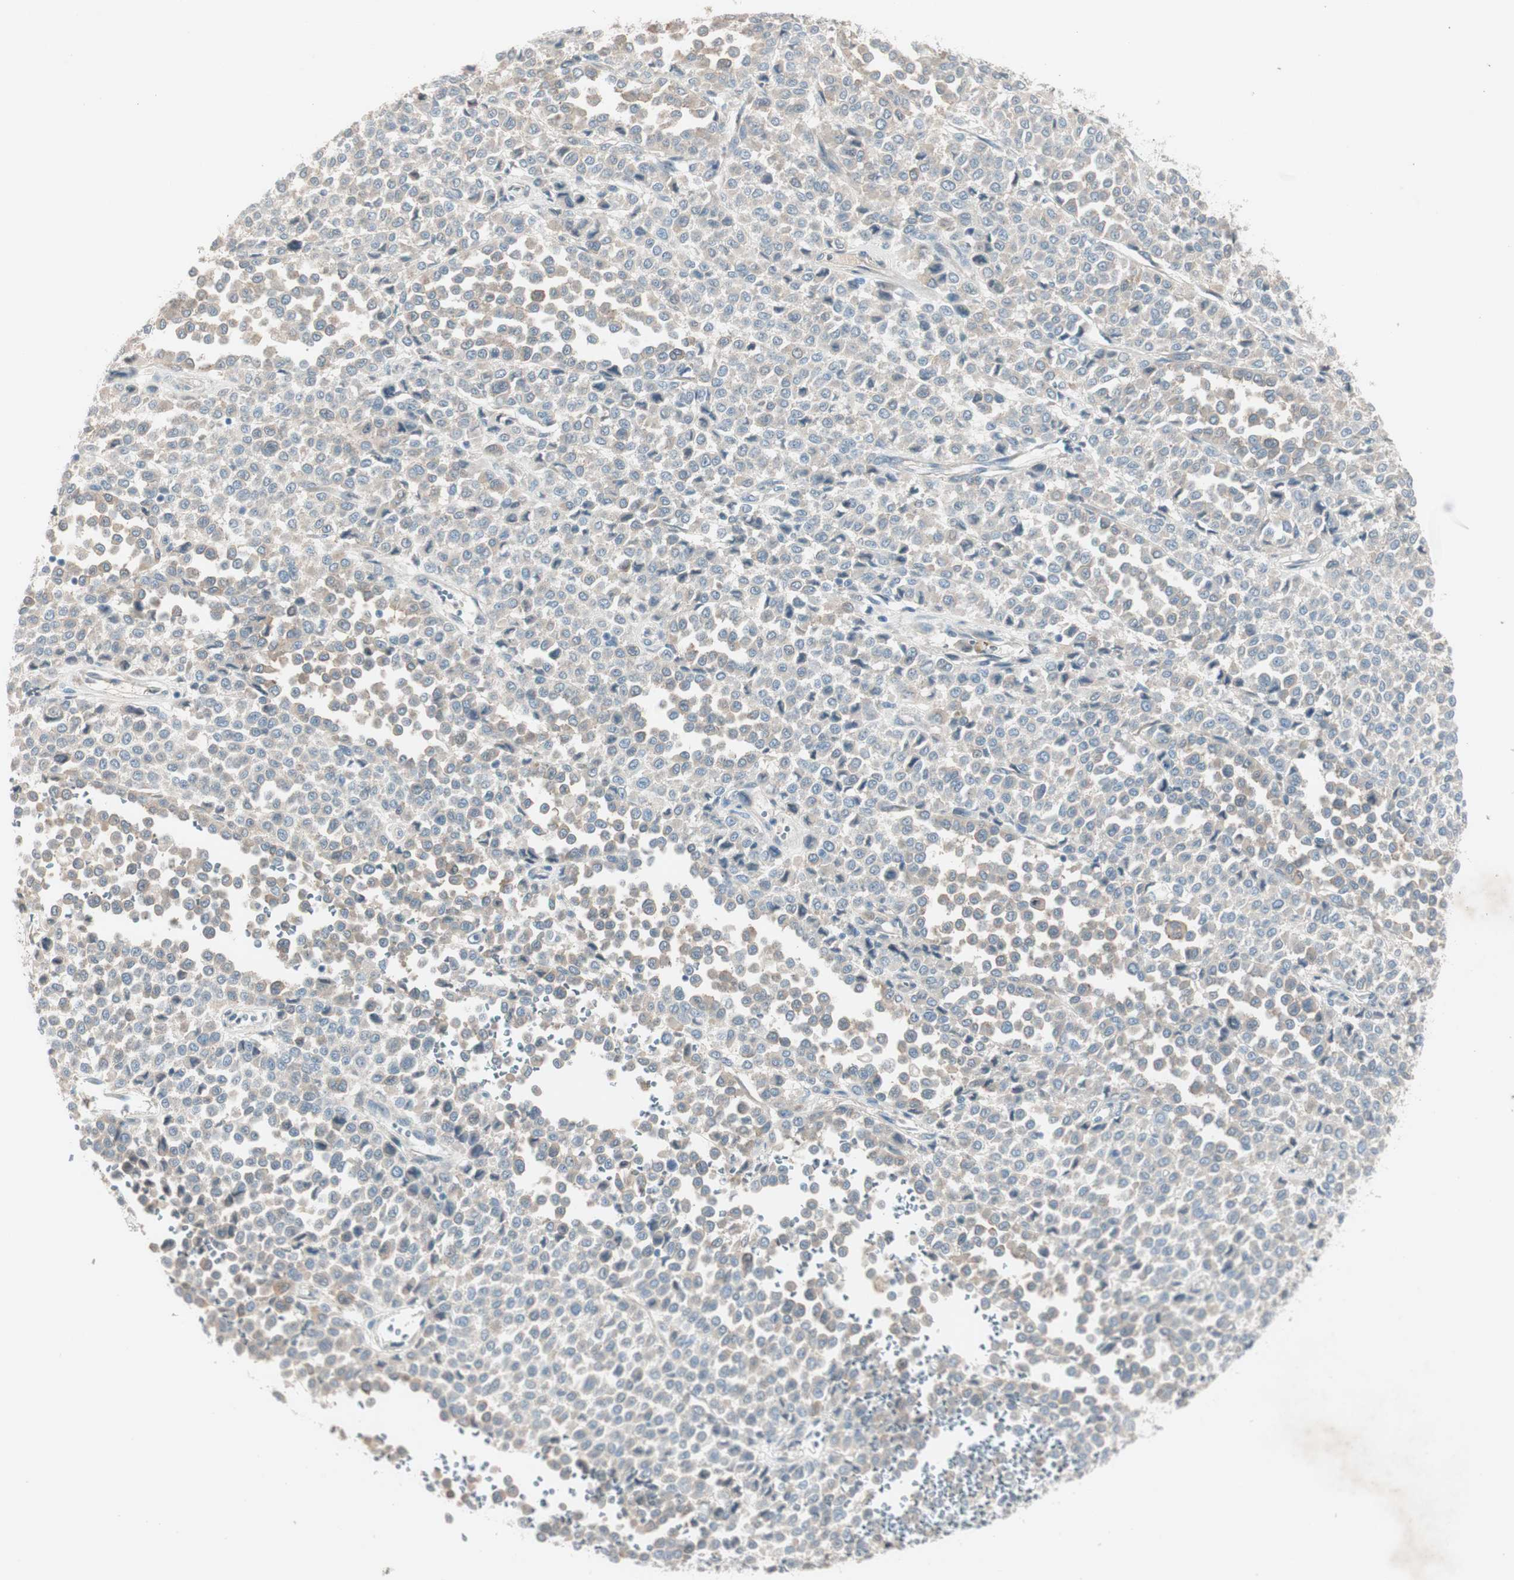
{"staining": {"intensity": "weak", "quantity": "<25%", "location": "cytoplasmic/membranous"}, "tissue": "melanoma", "cell_type": "Tumor cells", "image_type": "cancer", "snomed": [{"axis": "morphology", "description": "Malignant melanoma, Metastatic site"}, {"axis": "topography", "description": "Pancreas"}], "caption": "Immunohistochemical staining of human melanoma demonstrates no significant expression in tumor cells.", "gene": "MAPRE3", "patient": {"sex": "female", "age": 30}}